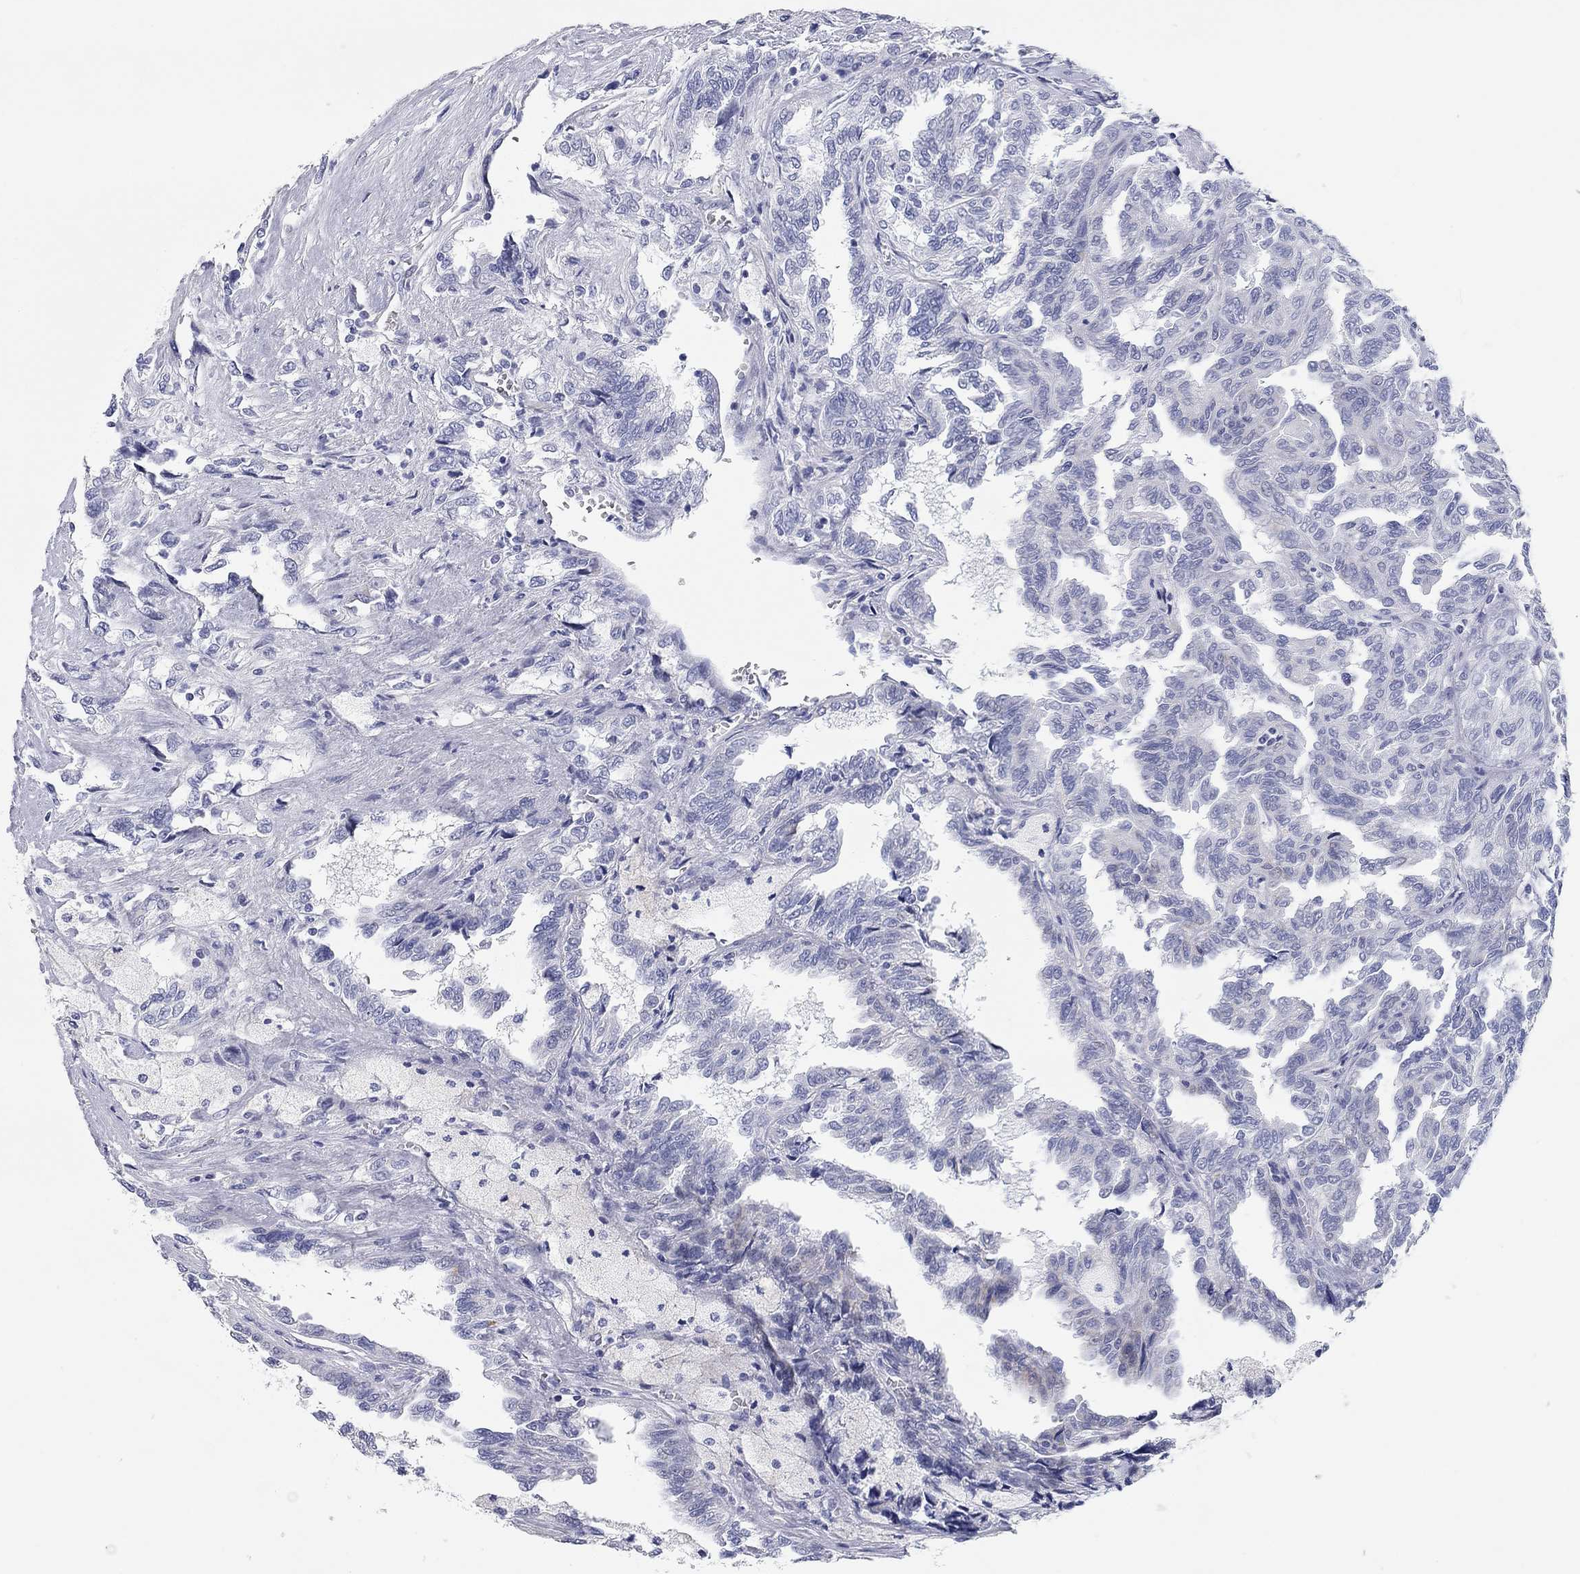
{"staining": {"intensity": "strong", "quantity": "<25%", "location": "cytoplasmic/membranous"}, "tissue": "renal cancer", "cell_type": "Tumor cells", "image_type": "cancer", "snomed": [{"axis": "morphology", "description": "Adenocarcinoma, NOS"}, {"axis": "topography", "description": "Kidney"}], "caption": "The photomicrograph demonstrates staining of renal cancer (adenocarcinoma), revealing strong cytoplasmic/membranous protein expression (brown color) within tumor cells. Nuclei are stained in blue.", "gene": "CHI3L2", "patient": {"sex": "male", "age": 79}}